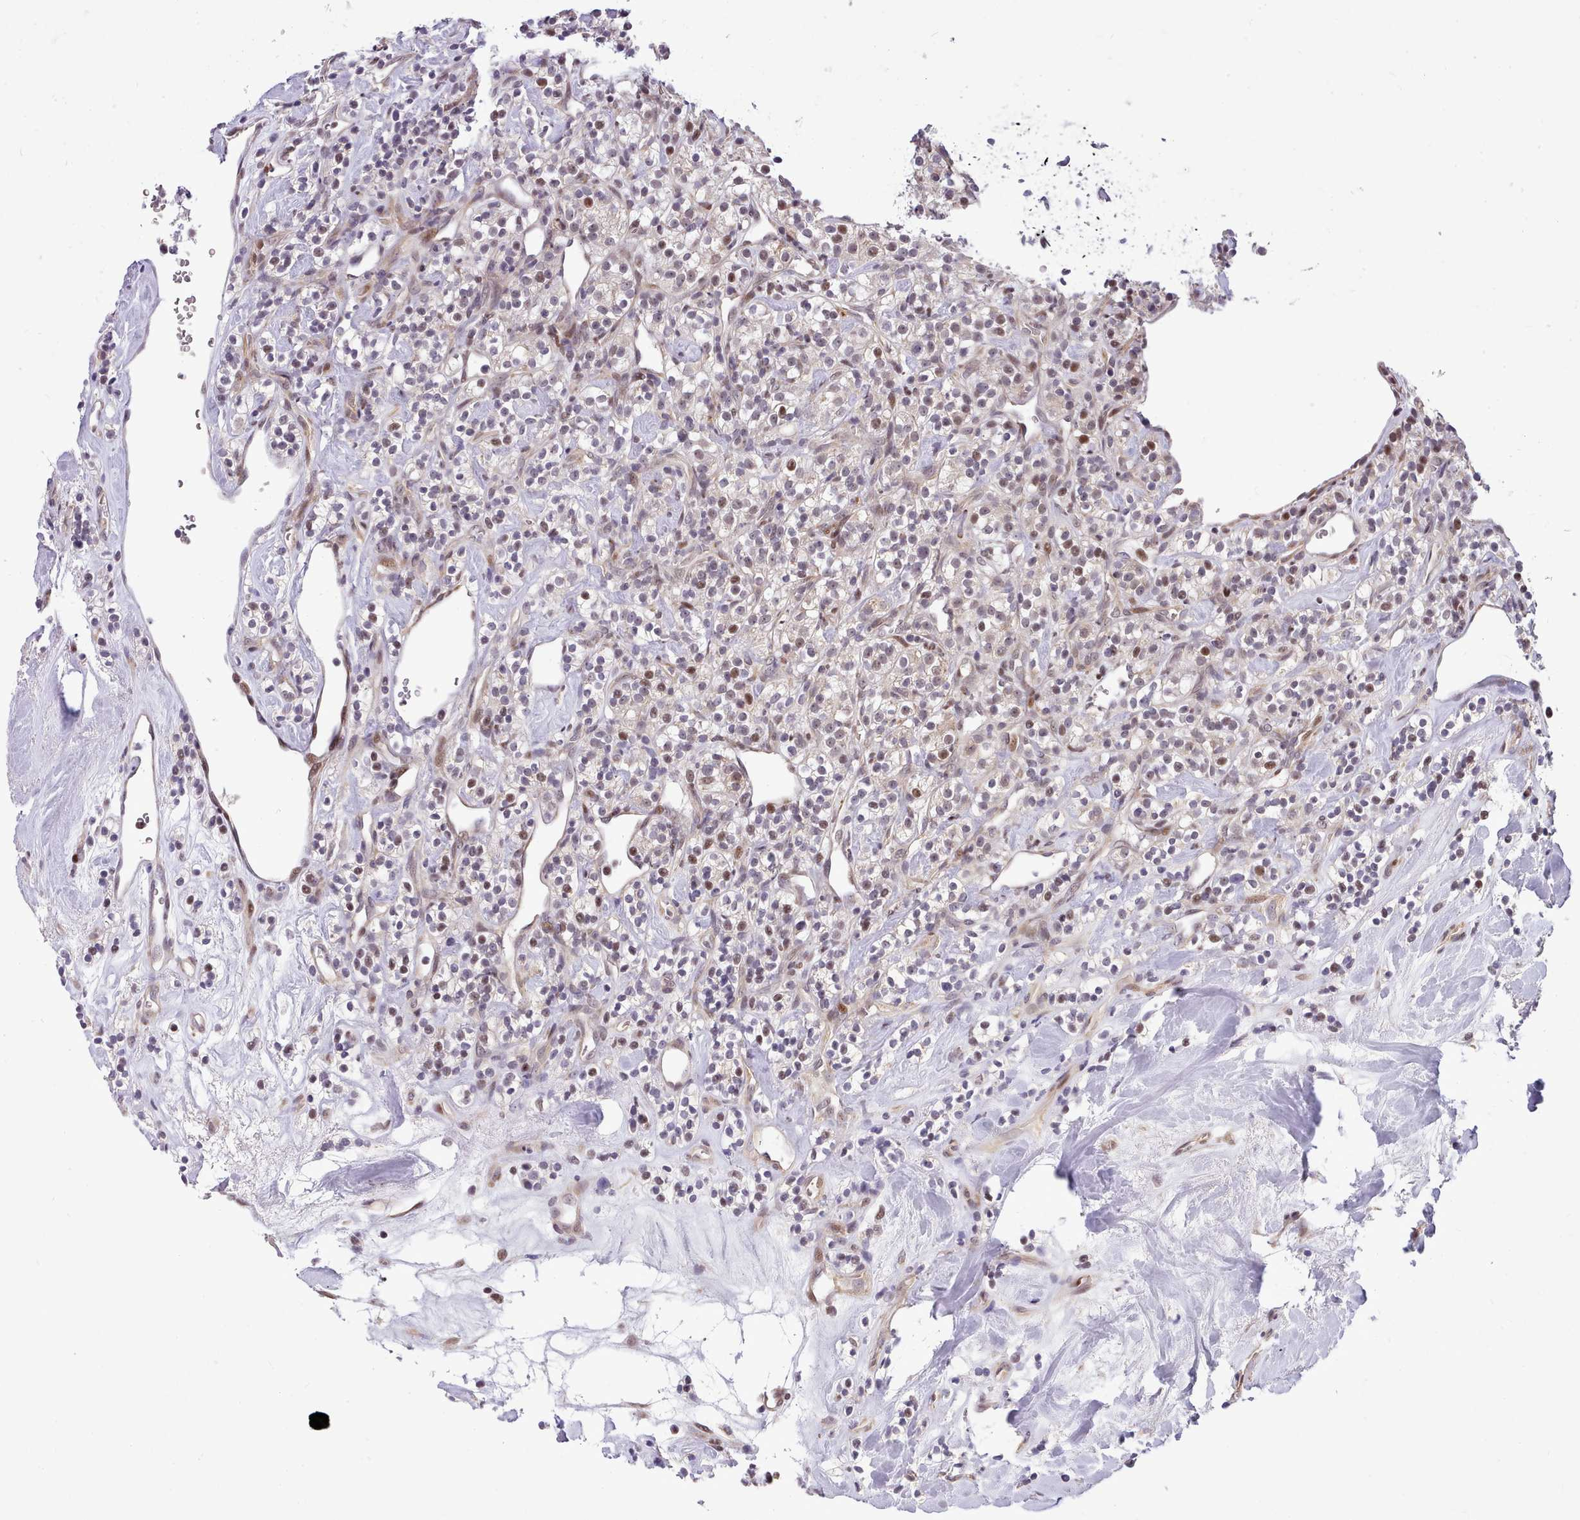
{"staining": {"intensity": "moderate", "quantity": "<25%", "location": "nuclear"}, "tissue": "renal cancer", "cell_type": "Tumor cells", "image_type": "cancer", "snomed": [{"axis": "morphology", "description": "Adenocarcinoma, NOS"}, {"axis": "topography", "description": "Kidney"}], "caption": "Immunohistochemistry of adenocarcinoma (renal) reveals low levels of moderate nuclear staining in approximately <25% of tumor cells.", "gene": "HOXB7", "patient": {"sex": "male", "age": 77}}